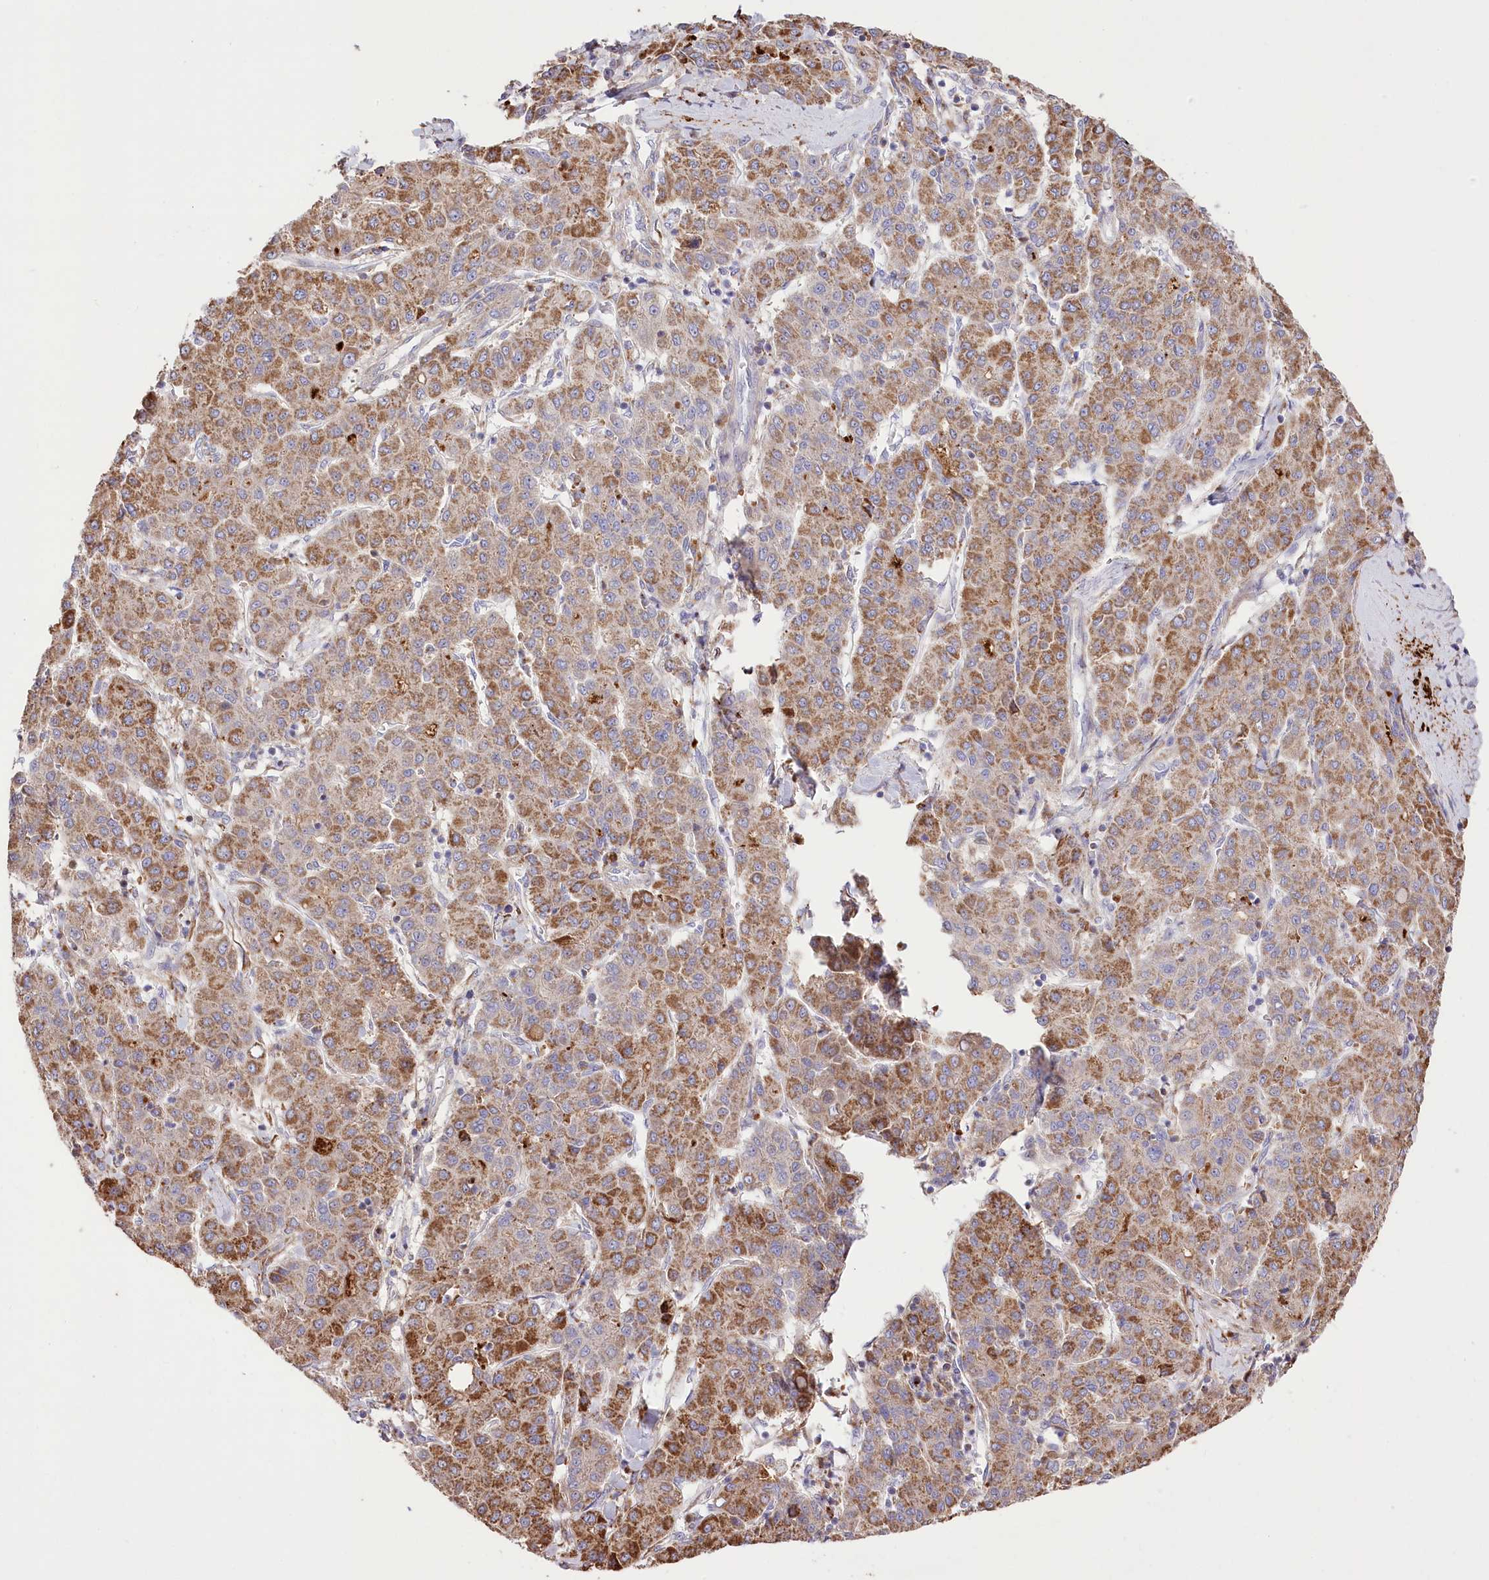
{"staining": {"intensity": "moderate", "quantity": "25%-75%", "location": "cytoplasmic/membranous"}, "tissue": "liver cancer", "cell_type": "Tumor cells", "image_type": "cancer", "snomed": [{"axis": "morphology", "description": "Carcinoma, Hepatocellular, NOS"}, {"axis": "topography", "description": "Liver"}], "caption": "High-magnification brightfield microscopy of liver hepatocellular carcinoma stained with DAB (brown) and counterstained with hematoxylin (blue). tumor cells exhibit moderate cytoplasmic/membranous staining is identified in approximately25%-75% of cells. The protein of interest is shown in brown color, while the nuclei are stained blue.", "gene": "RNF24", "patient": {"sex": "male", "age": 65}}